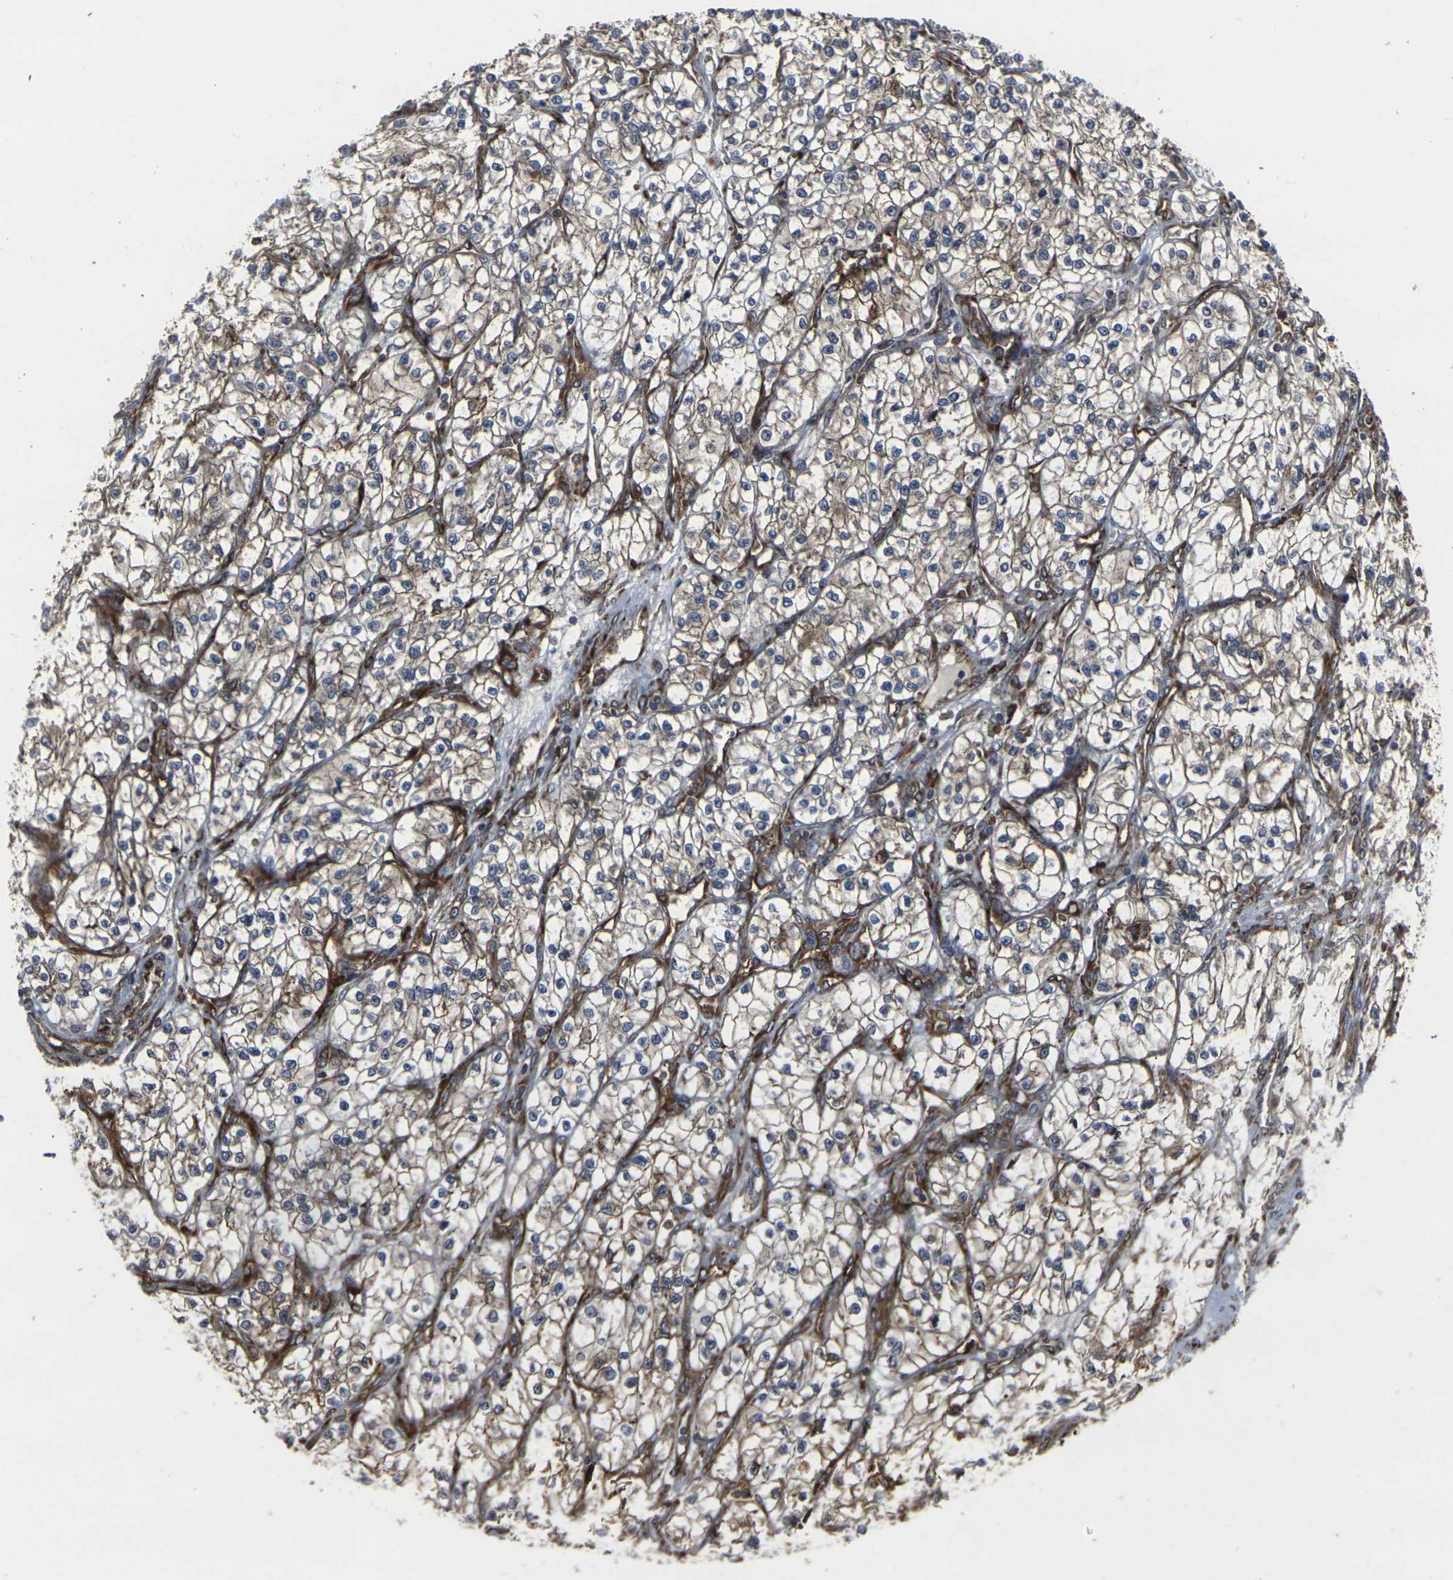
{"staining": {"intensity": "weak", "quantity": "25%-75%", "location": "cytoplasmic/membranous"}, "tissue": "renal cancer", "cell_type": "Tumor cells", "image_type": "cancer", "snomed": [{"axis": "morphology", "description": "Adenocarcinoma, NOS"}, {"axis": "topography", "description": "Kidney"}], "caption": "Renal cancer (adenocarcinoma) was stained to show a protein in brown. There is low levels of weak cytoplasmic/membranous staining in about 25%-75% of tumor cells.", "gene": "MARCHF2", "patient": {"sex": "female", "age": 57}}